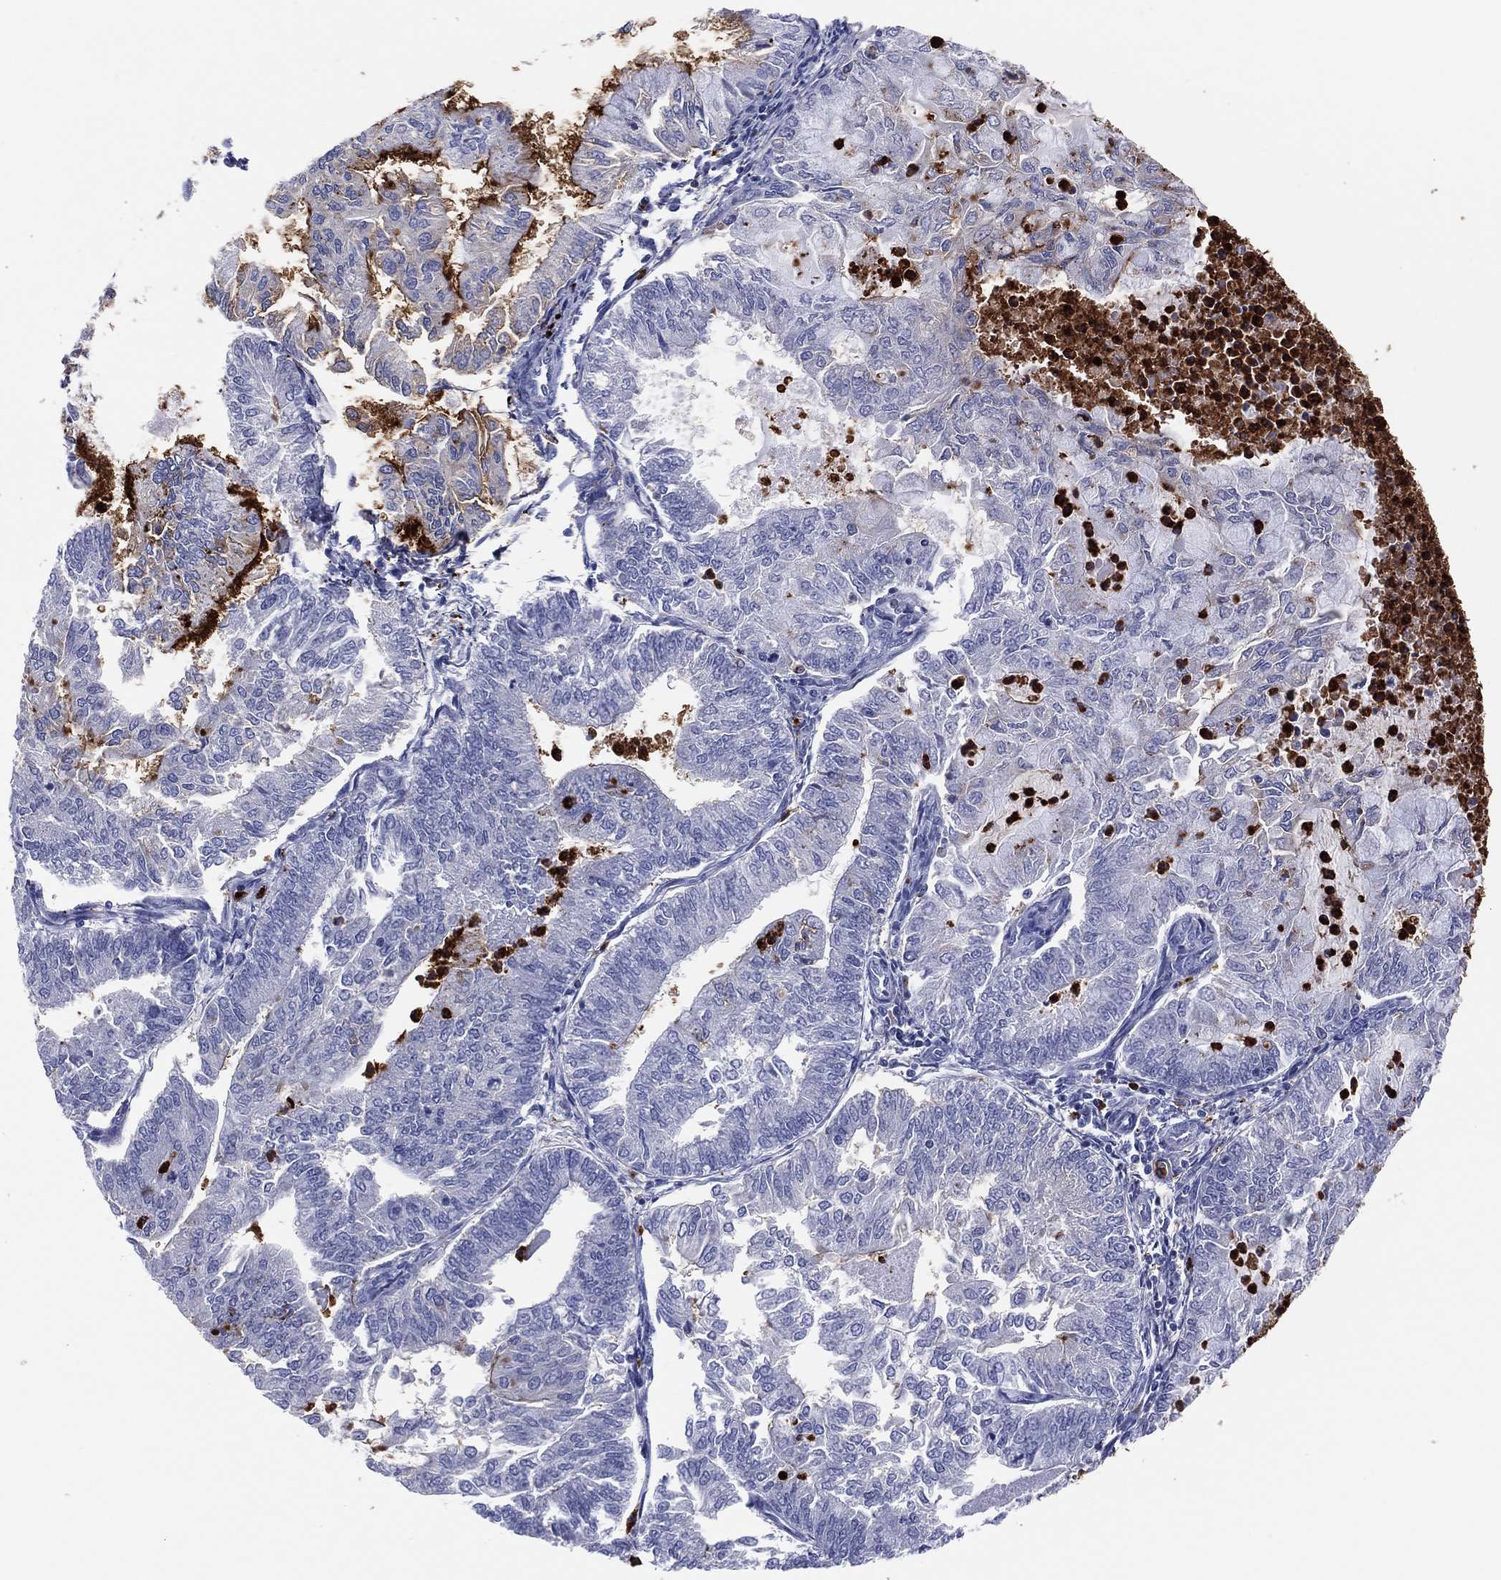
{"staining": {"intensity": "negative", "quantity": "none", "location": "none"}, "tissue": "endometrial cancer", "cell_type": "Tumor cells", "image_type": "cancer", "snomed": [{"axis": "morphology", "description": "Adenocarcinoma, NOS"}, {"axis": "topography", "description": "Endometrium"}], "caption": "The micrograph exhibits no staining of tumor cells in endometrial adenocarcinoma. (DAB (3,3'-diaminobenzidine) IHC with hematoxylin counter stain).", "gene": "PLAC8", "patient": {"sex": "female", "age": 59}}